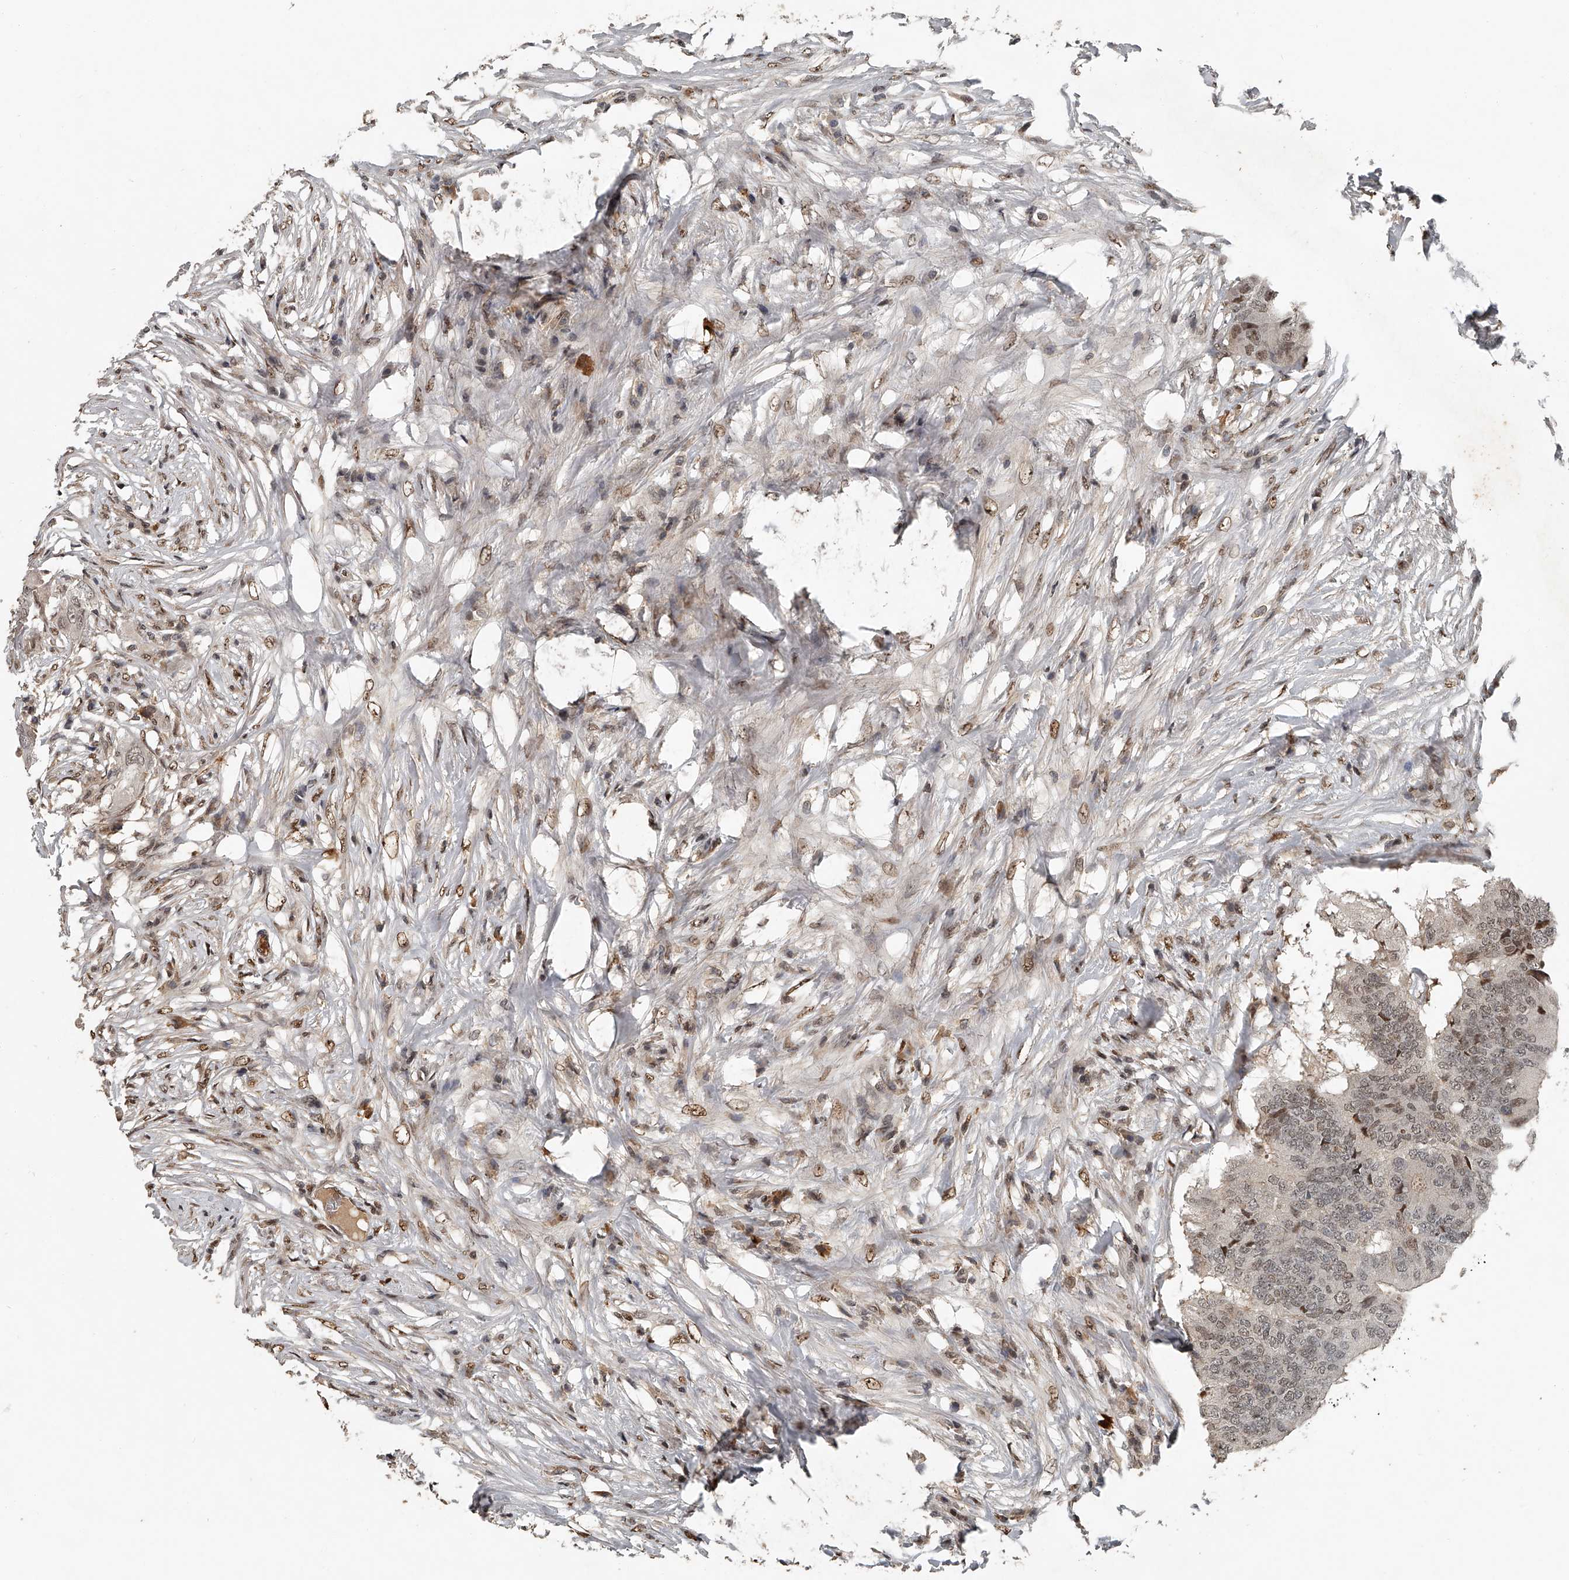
{"staining": {"intensity": "weak", "quantity": "25%-75%", "location": "nuclear"}, "tissue": "colorectal cancer", "cell_type": "Tumor cells", "image_type": "cancer", "snomed": [{"axis": "morphology", "description": "Adenocarcinoma, NOS"}, {"axis": "topography", "description": "Colon"}], "caption": "DAB (3,3'-diaminobenzidine) immunohistochemical staining of human adenocarcinoma (colorectal) shows weak nuclear protein expression in about 25%-75% of tumor cells.", "gene": "PLEKHG1", "patient": {"sex": "male", "age": 71}}